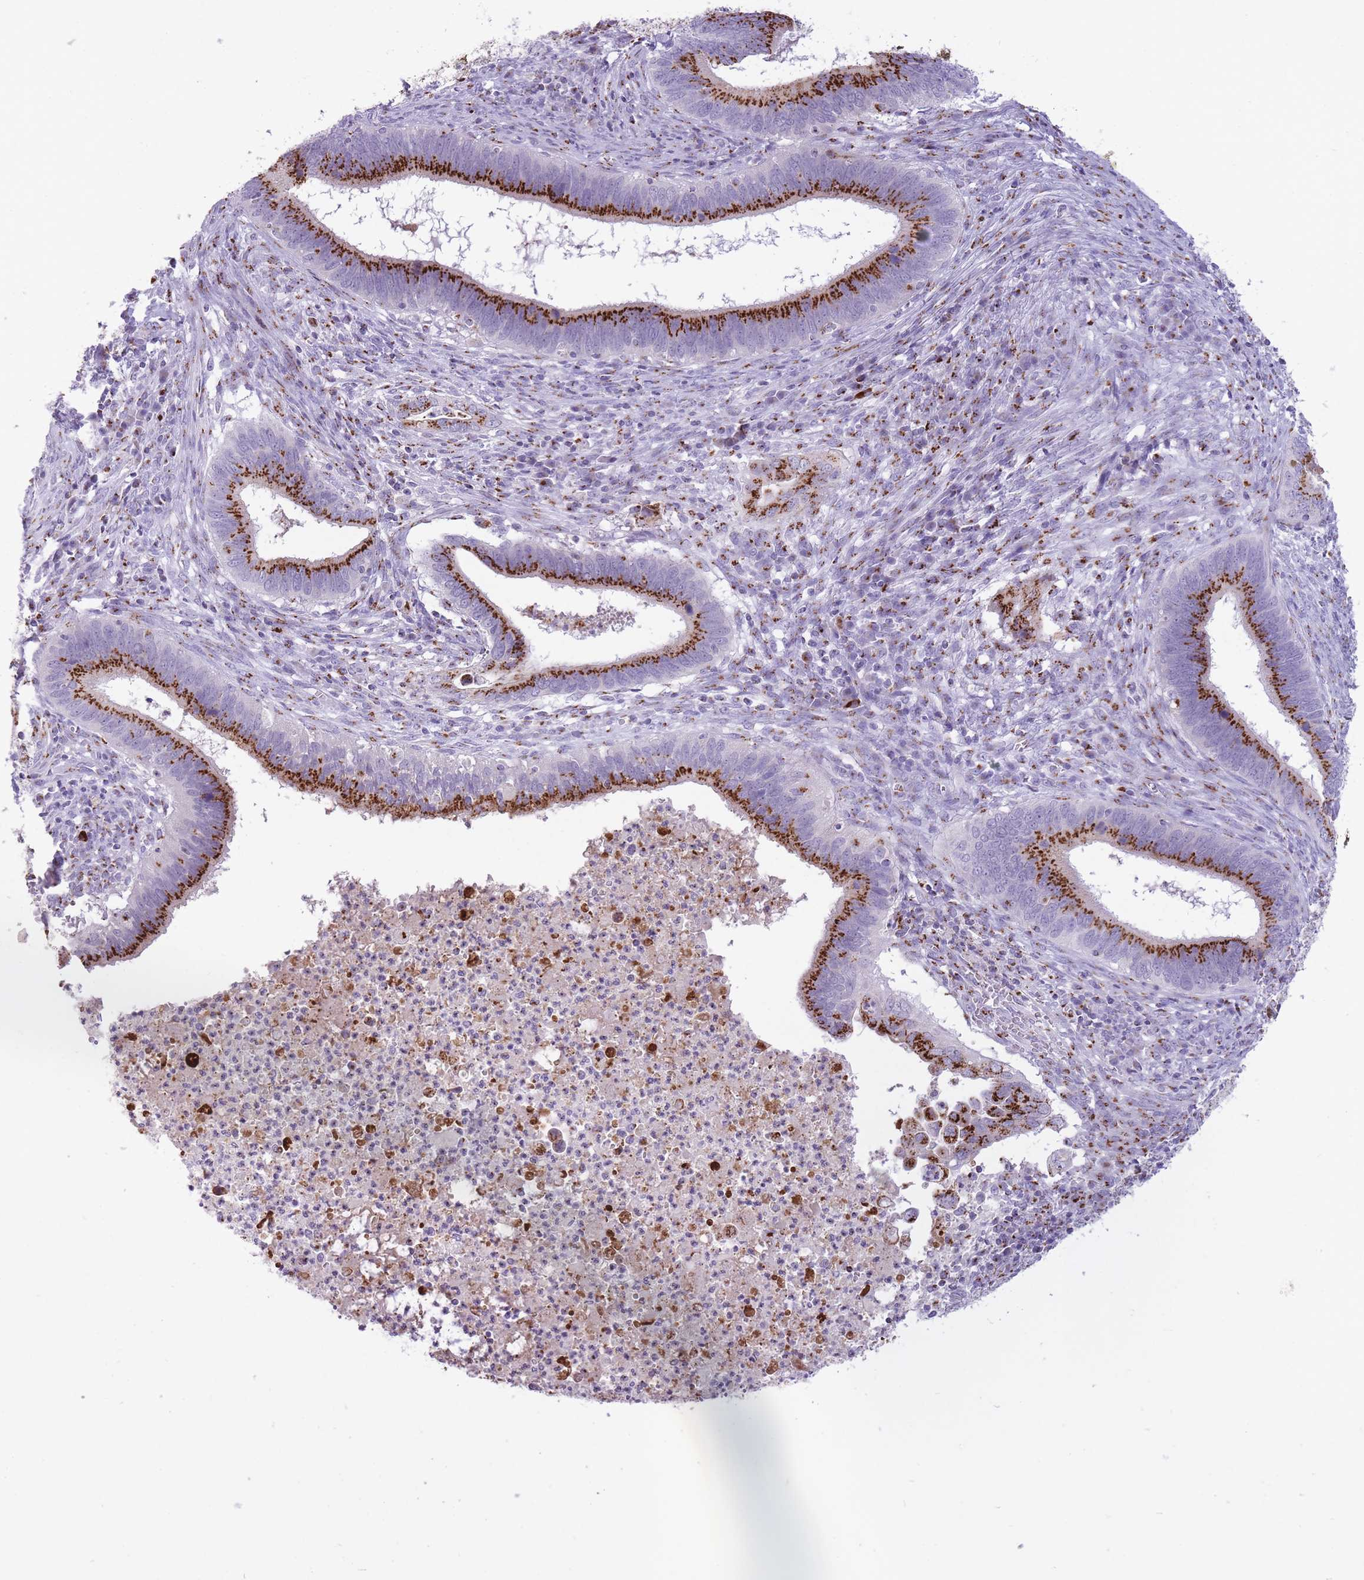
{"staining": {"intensity": "strong", "quantity": ">75%", "location": "cytoplasmic/membranous"}, "tissue": "cervical cancer", "cell_type": "Tumor cells", "image_type": "cancer", "snomed": [{"axis": "morphology", "description": "Adenocarcinoma, NOS"}, {"axis": "topography", "description": "Cervix"}], "caption": "Cervical cancer was stained to show a protein in brown. There is high levels of strong cytoplasmic/membranous positivity in about >75% of tumor cells.", "gene": "B4GALT2", "patient": {"sex": "female", "age": 42}}